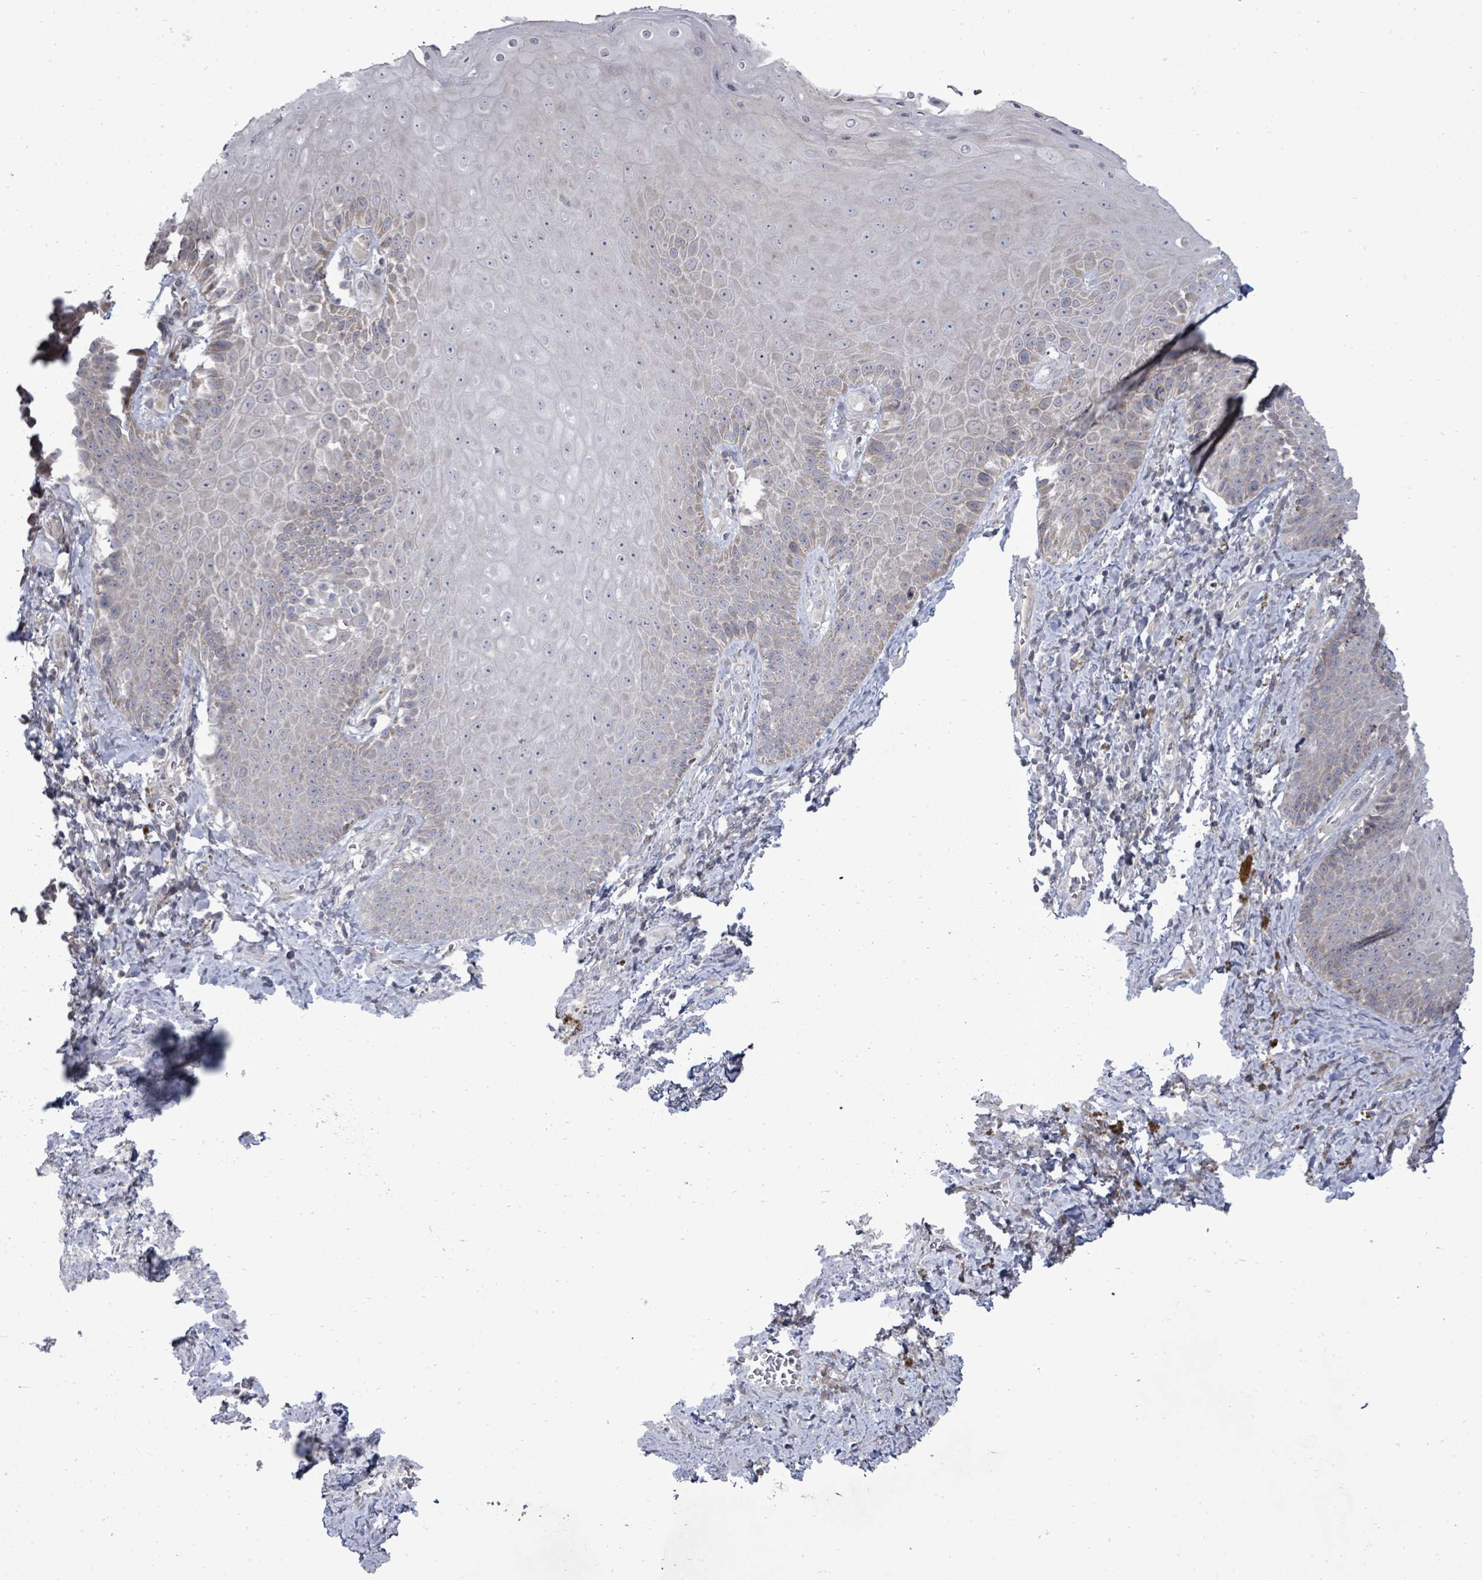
{"staining": {"intensity": "weak", "quantity": "<25%", "location": "cytoplasmic/membranous"}, "tissue": "skin", "cell_type": "Epidermal cells", "image_type": "normal", "snomed": [{"axis": "morphology", "description": "Normal tissue, NOS"}, {"axis": "topography", "description": "Anal"}, {"axis": "topography", "description": "Peripheral nerve tissue"}], "caption": "A high-resolution micrograph shows immunohistochemistry (IHC) staining of benign skin, which demonstrates no significant positivity in epidermal cells. The staining is performed using DAB brown chromogen with nuclei counter-stained in using hematoxylin.", "gene": "POMGNT2", "patient": {"sex": "male", "age": 53}}